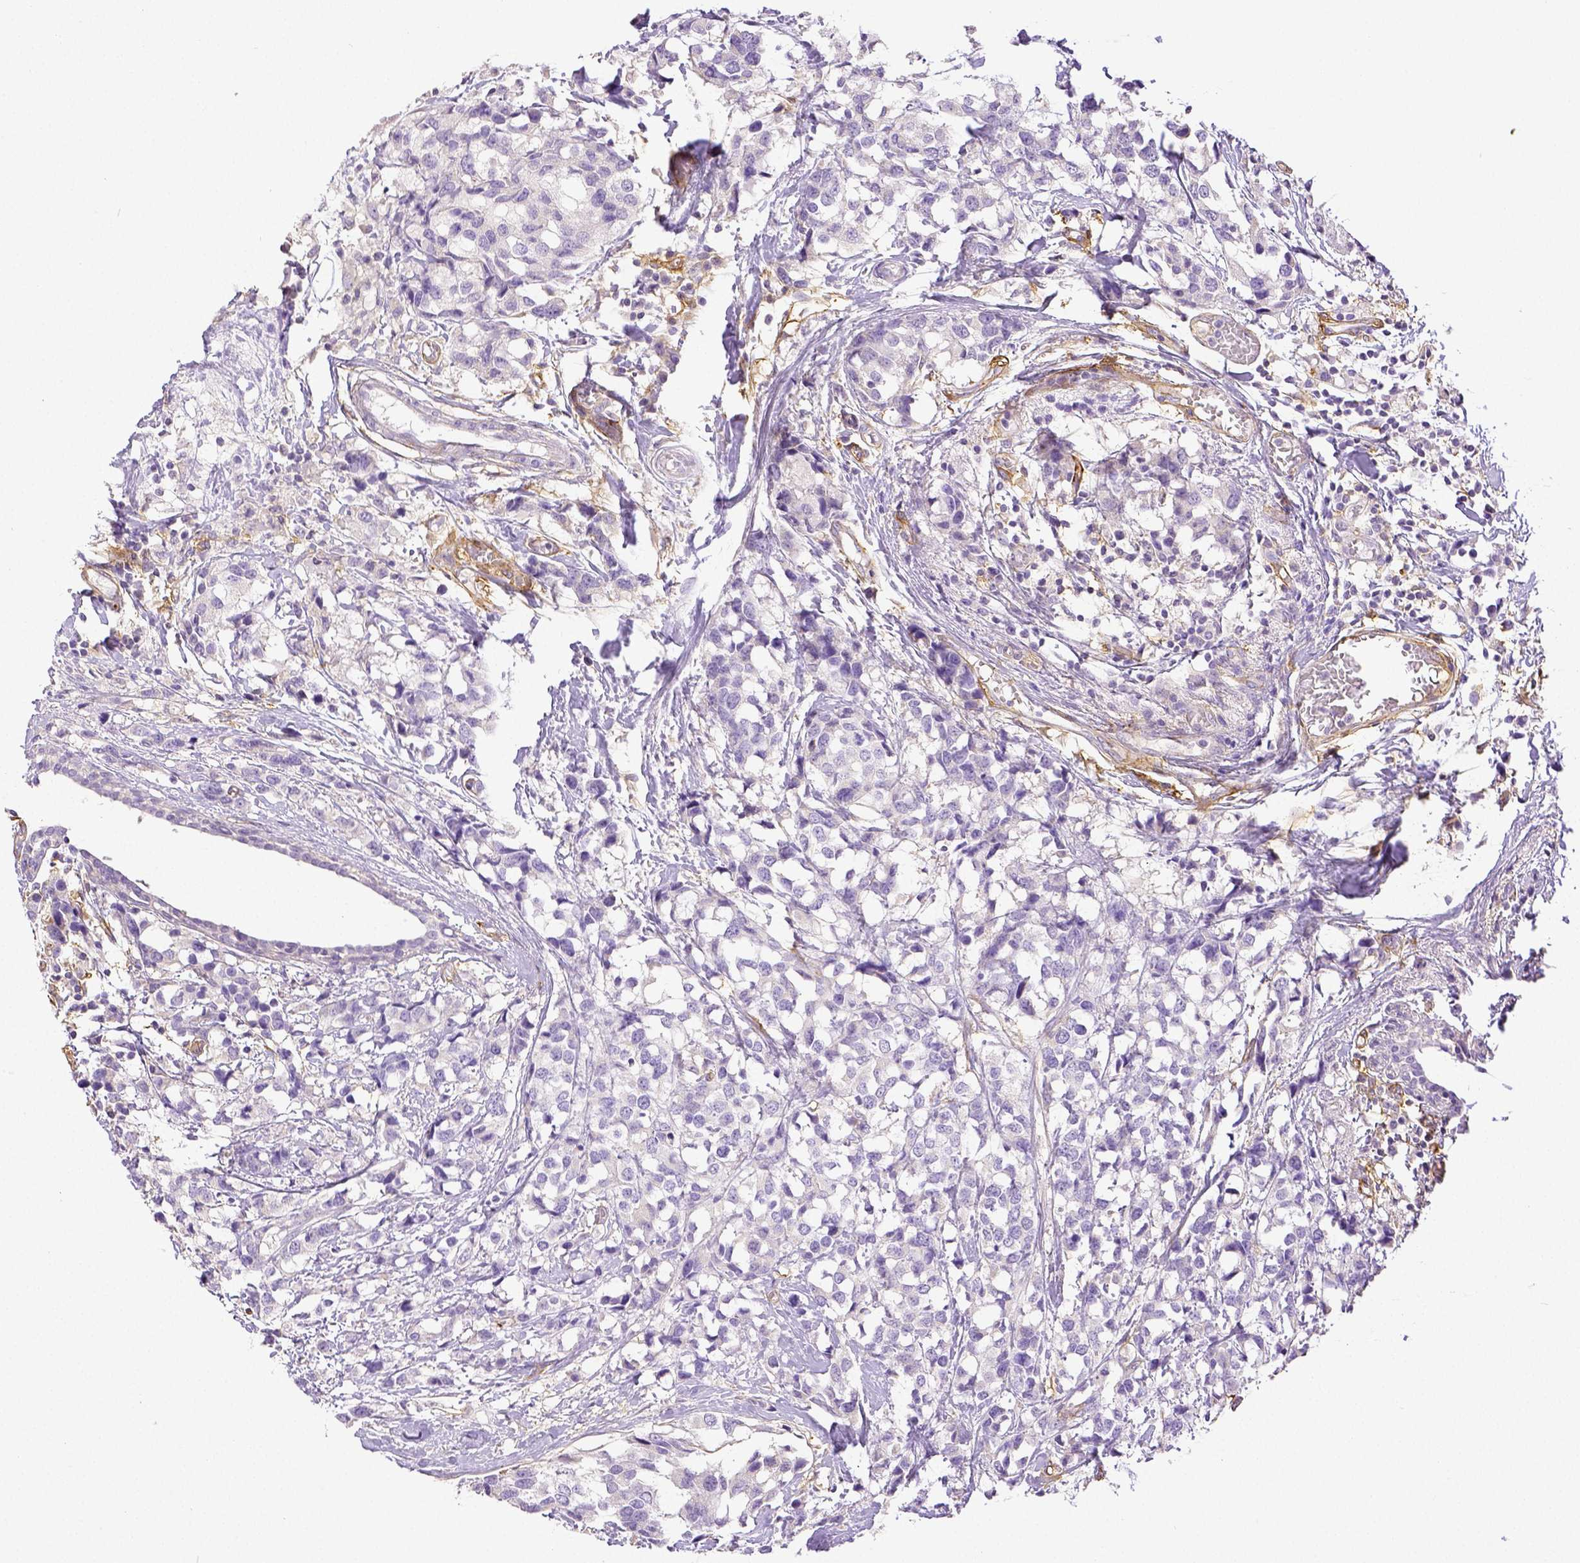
{"staining": {"intensity": "negative", "quantity": "none", "location": "none"}, "tissue": "breast cancer", "cell_type": "Tumor cells", "image_type": "cancer", "snomed": [{"axis": "morphology", "description": "Lobular carcinoma"}, {"axis": "topography", "description": "Breast"}], "caption": "The photomicrograph shows no significant expression in tumor cells of breast lobular carcinoma.", "gene": "THY1", "patient": {"sex": "female", "age": 59}}